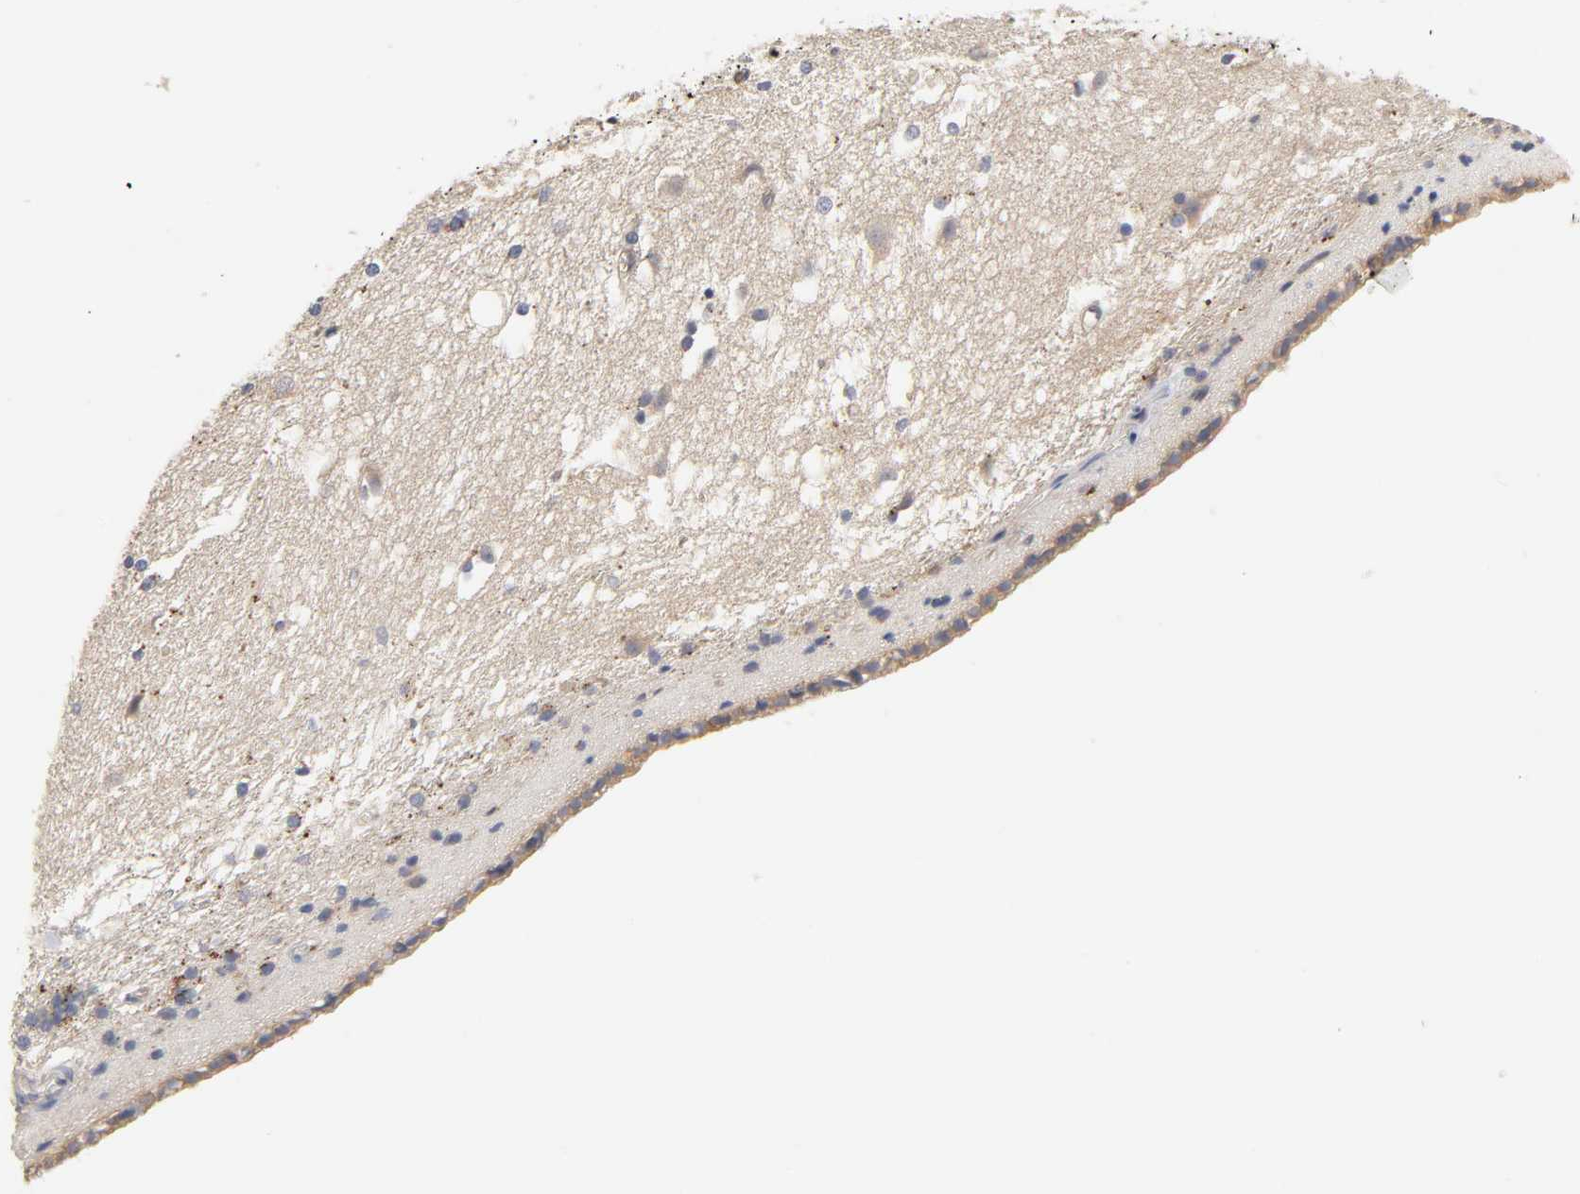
{"staining": {"intensity": "negative", "quantity": "none", "location": "none"}, "tissue": "caudate", "cell_type": "Glial cells", "image_type": "normal", "snomed": [{"axis": "morphology", "description": "Normal tissue, NOS"}, {"axis": "topography", "description": "Lateral ventricle wall"}], "caption": "The histopathology image displays no significant expression in glial cells of caudate.", "gene": "C17orf75", "patient": {"sex": "female", "age": 19}}